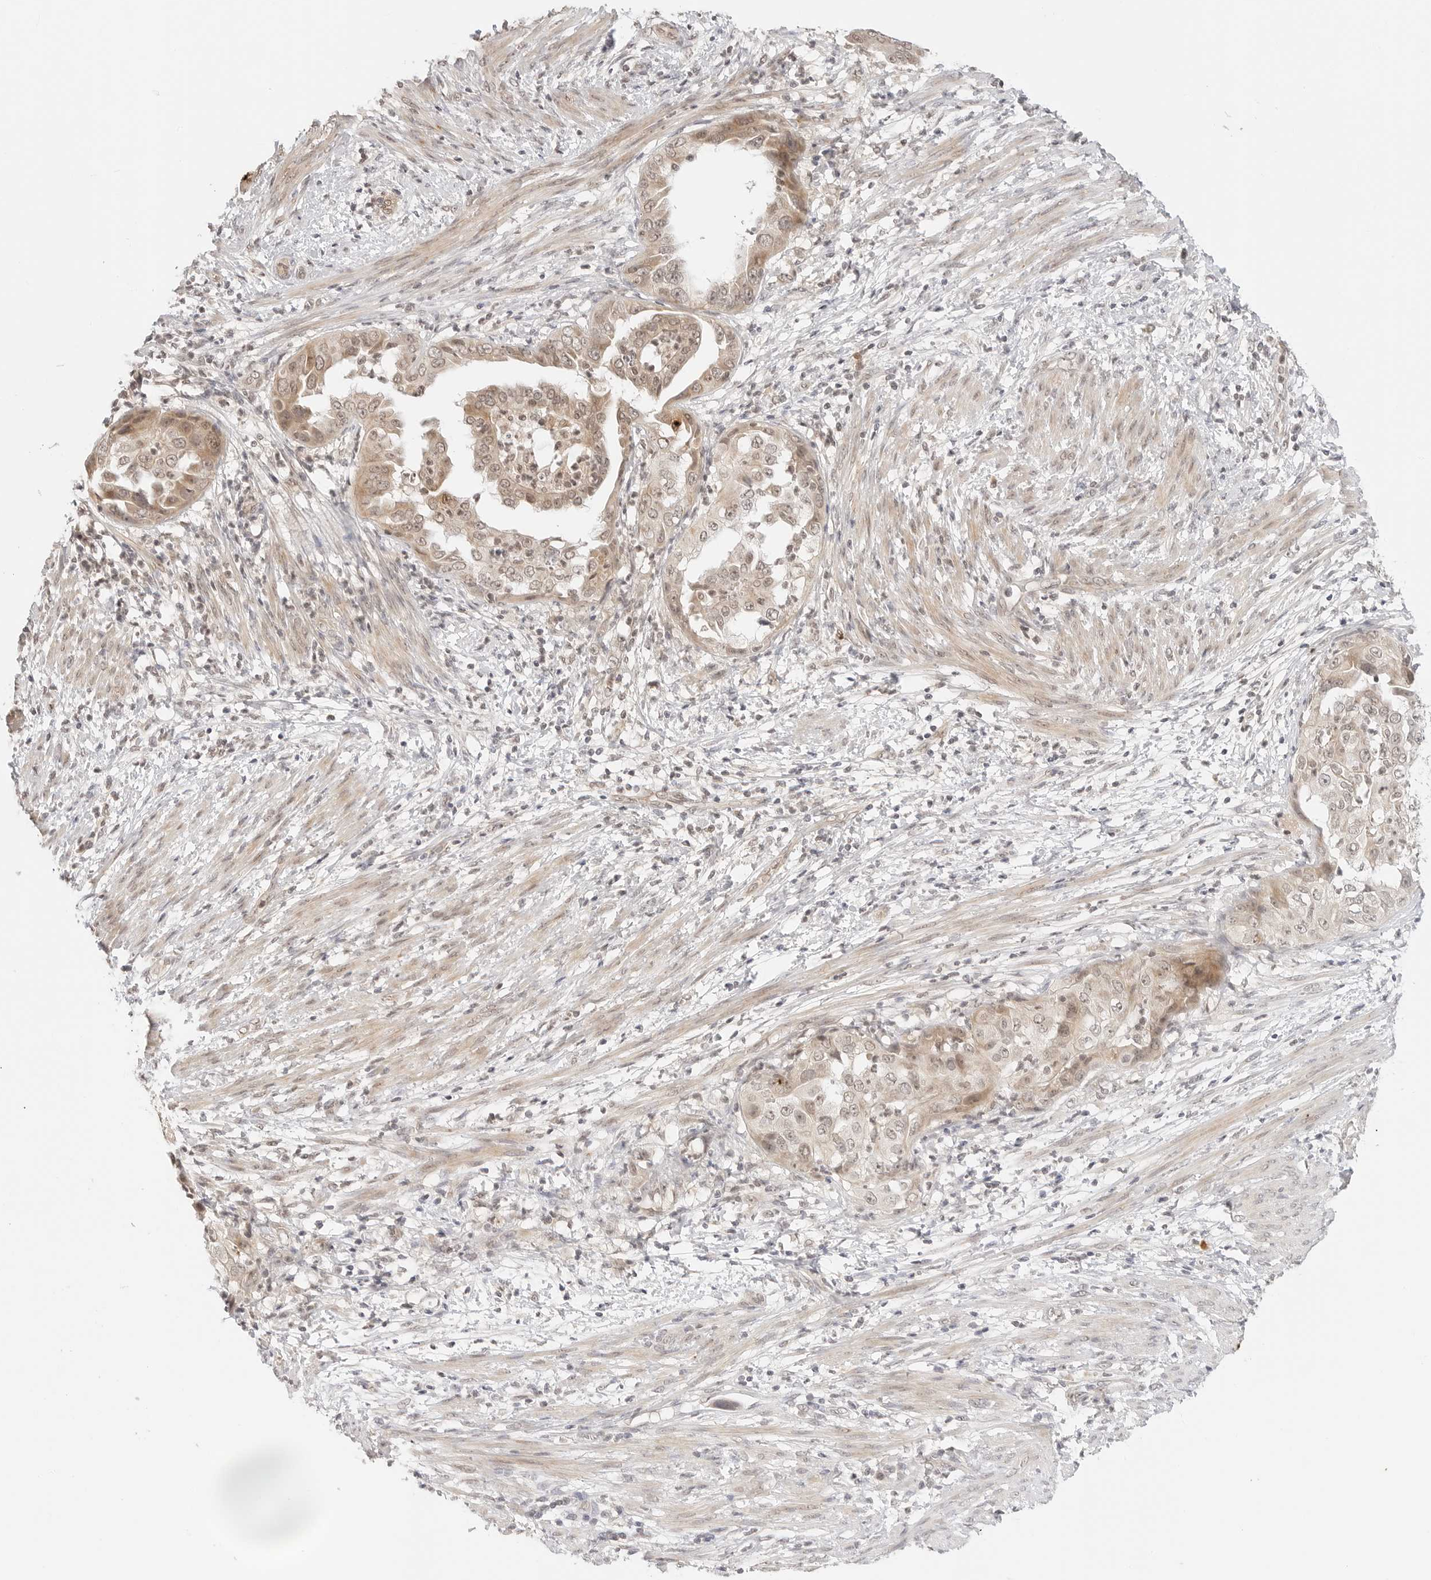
{"staining": {"intensity": "moderate", "quantity": ">75%", "location": "cytoplasmic/membranous,nuclear"}, "tissue": "endometrial cancer", "cell_type": "Tumor cells", "image_type": "cancer", "snomed": [{"axis": "morphology", "description": "Adenocarcinoma, NOS"}, {"axis": "topography", "description": "Endometrium"}], "caption": "A brown stain shows moderate cytoplasmic/membranous and nuclear staining of a protein in human endometrial cancer tumor cells. The staining was performed using DAB (3,3'-diaminobenzidine) to visualize the protein expression in brown, while the nuclei were stained in blue with hematoxylin (Magnification: 20x).", "gene": "GPR34", "patient": {"sex": "female", "age": 85}}